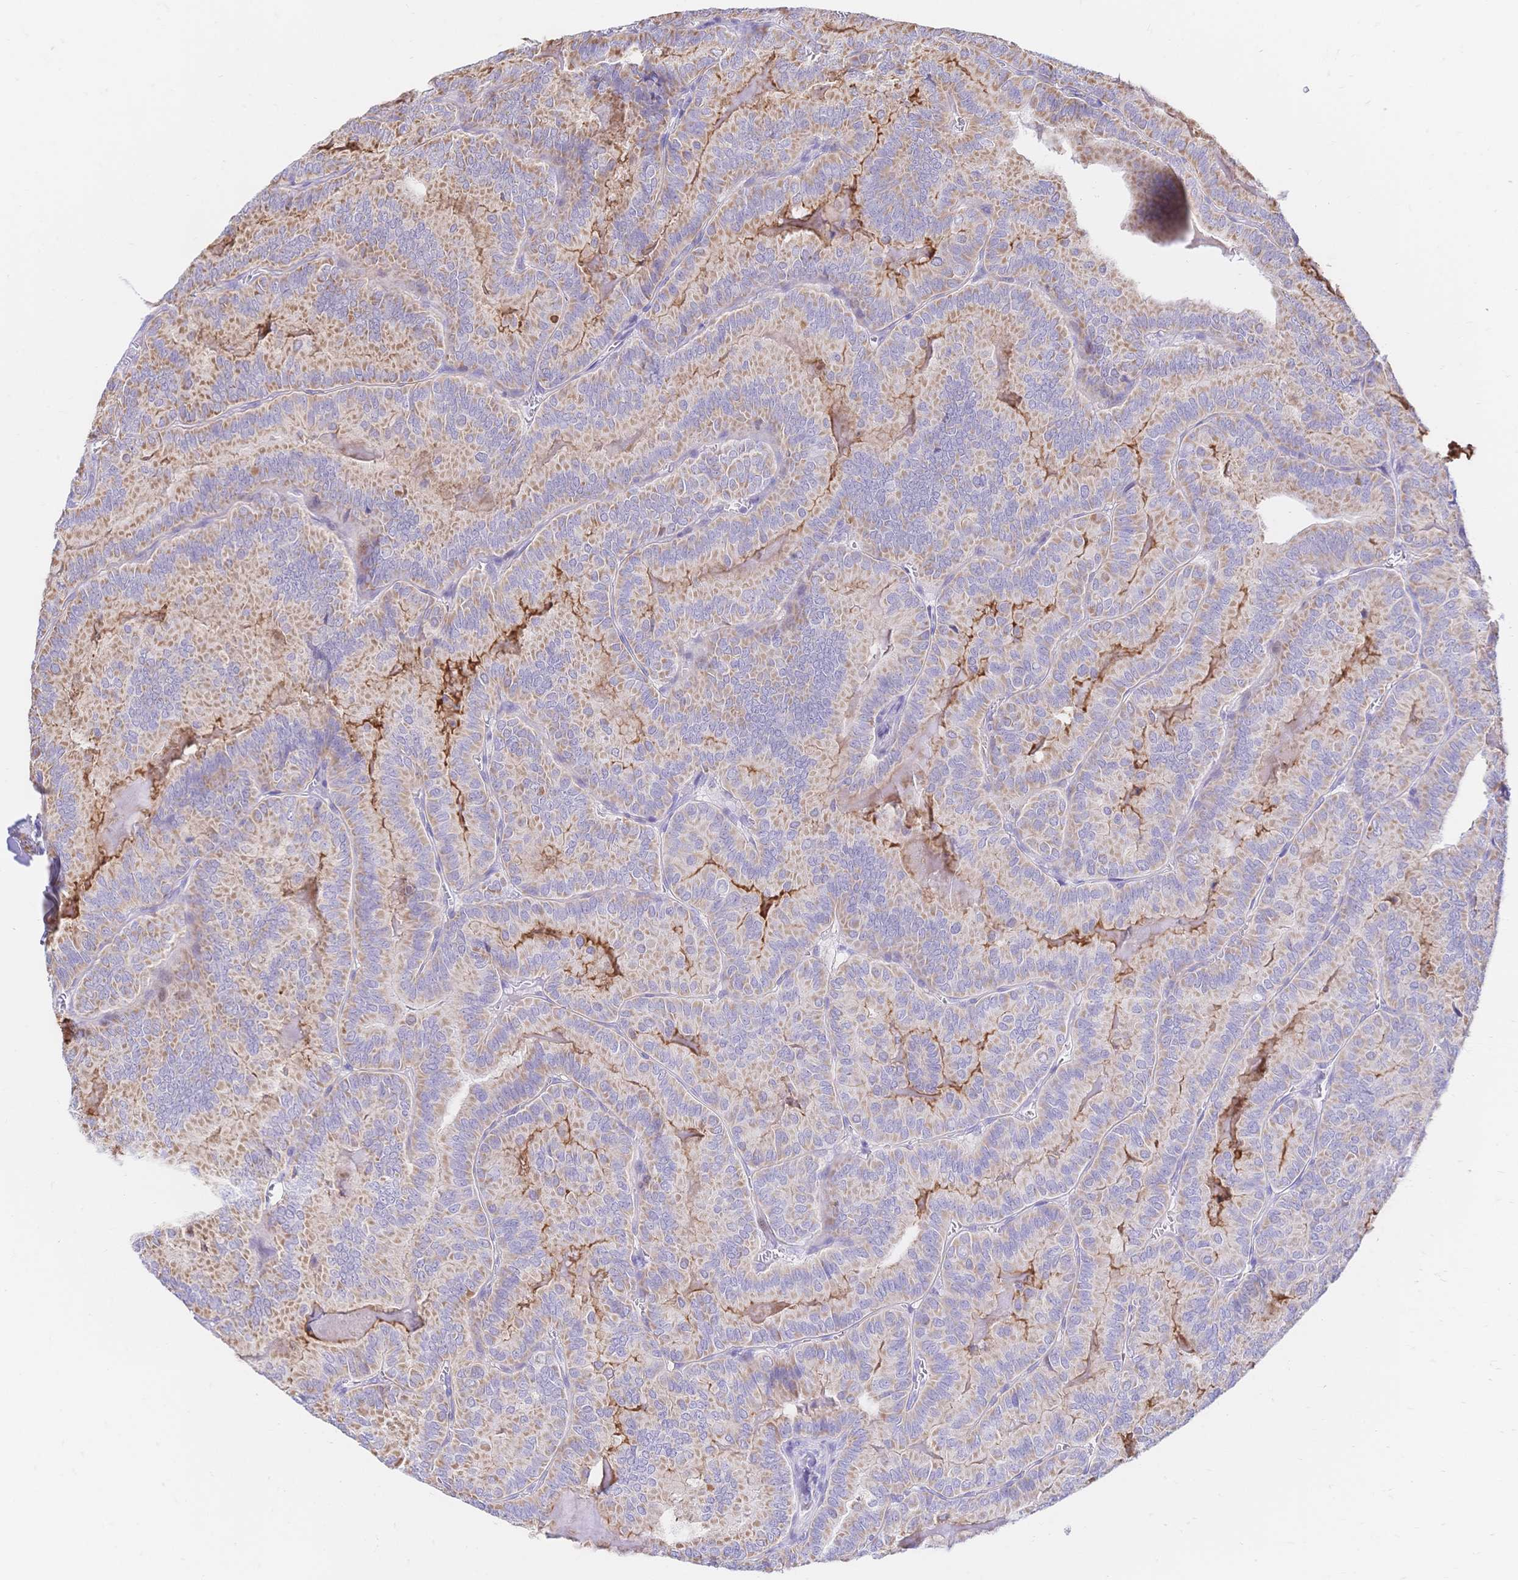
{"staining": {"intensity": "moderate", "quantity": "25%-75%", "location": "cytoplasmic/membranous"}, "tissue": "thyroid cancer", "cell_type": "Tumor cells", "image_type": "cancer", "snomed": [{"axis": "morphology", "description": "Papillary adenocarcinoma, NOS"}, {"axis": "topography", "description": "Thyroid gland"}], "caption": "DAB immunohistochemical staining of human thyroid papillary adenocarcinoma displays moderate cytoplasmic/membranous protein positivity in approximately 25%-75% of tumor cells.", "gene": "CLEC18B", "patient": {"sex": "female", "age": 75}}